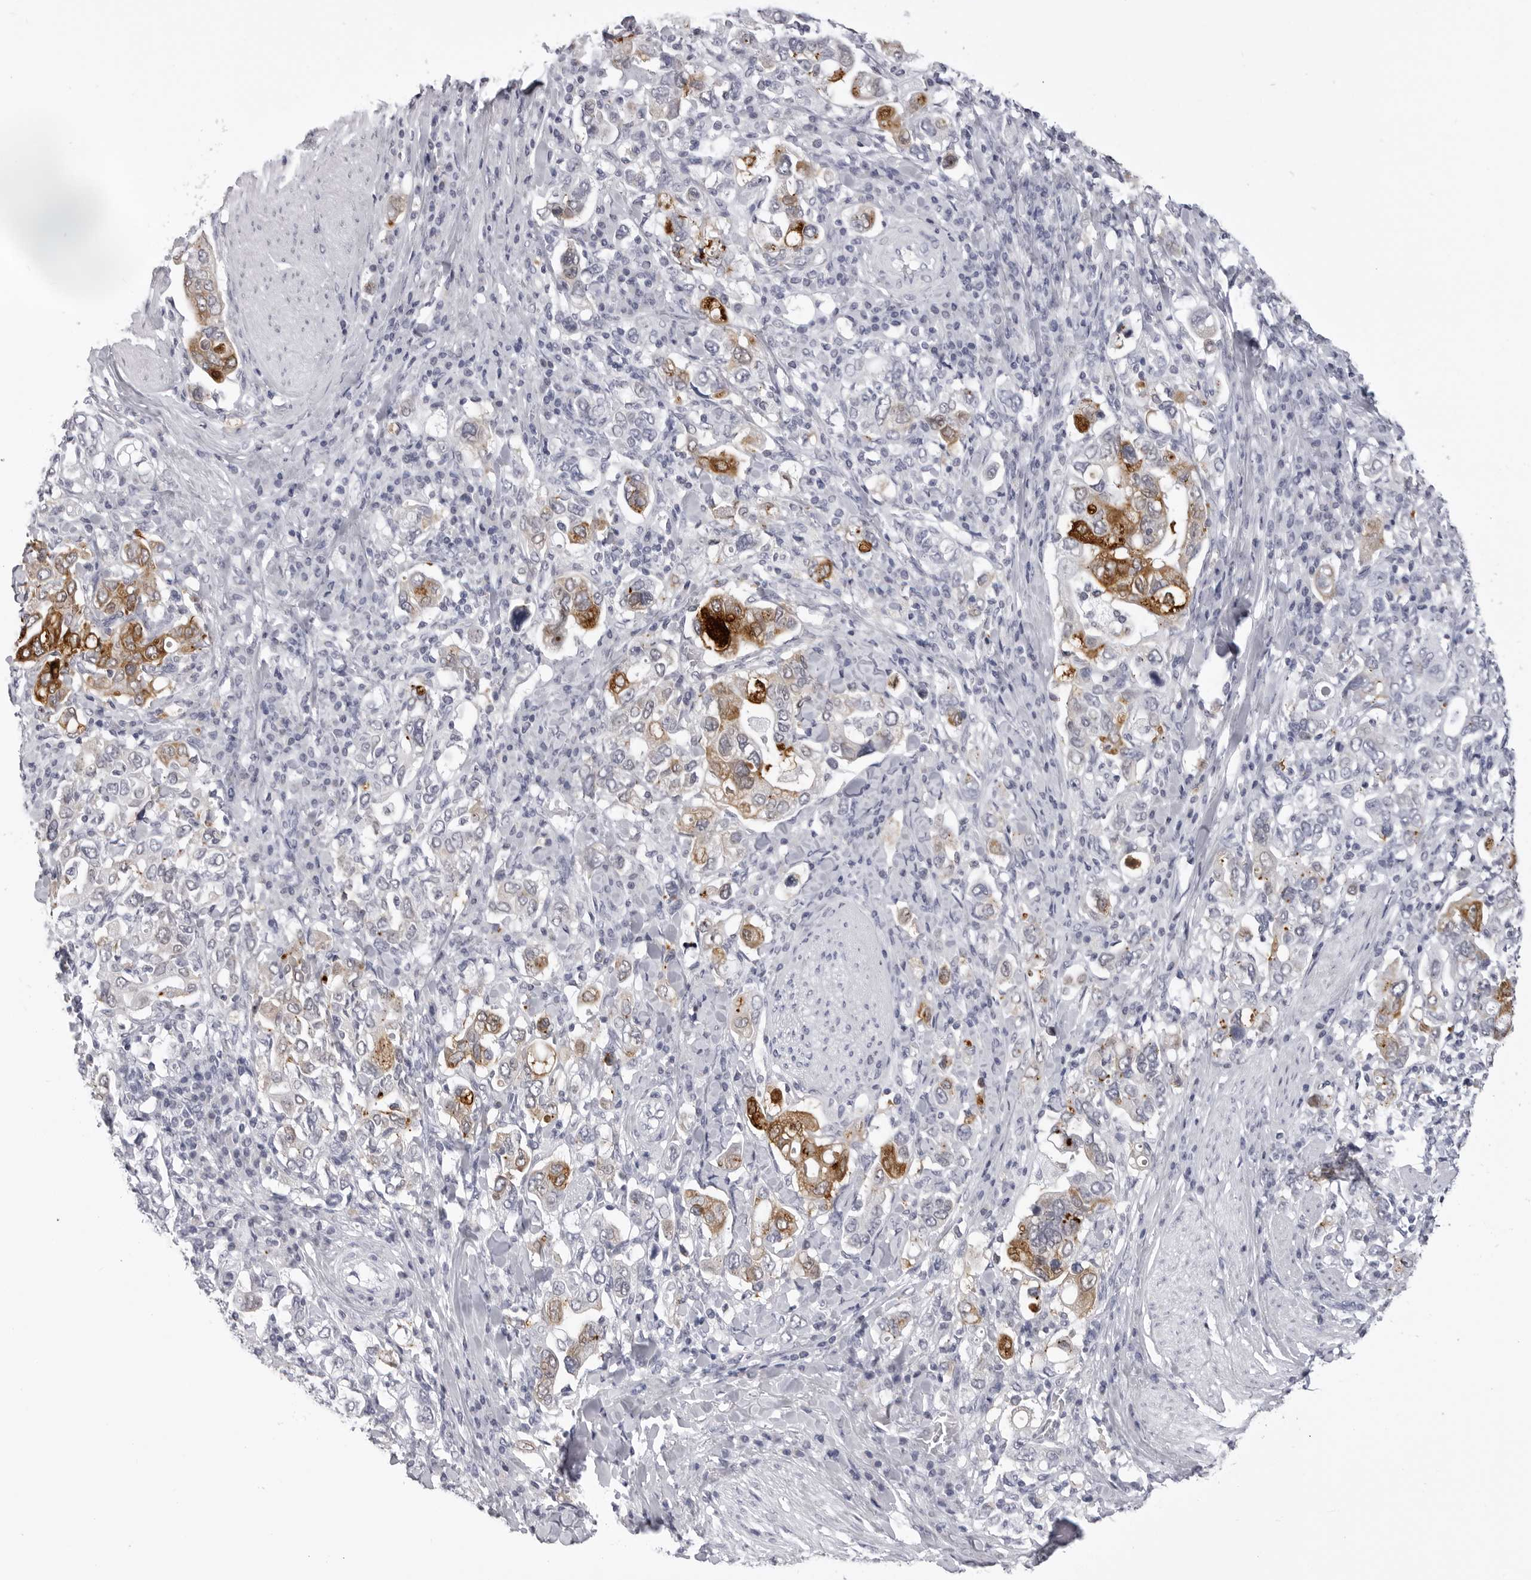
{"staining": {"intensity": "moderate", "quantity": "25%-75%", "location": "cytoplasmic/membranous"}, "tissue": "stomach cancer", "cell_type": "Tumor cells", "image_type": "cancer", "snomed": [{"axis": "morphology", "description": "Adenocarcinoma, NOS"}, {"axis": "topography", "description": "Stomach, upper"}], "caption": "This micrograph displays immunohistochemistry staining of human stomach cancer (adenocarcinoma), with medium moderate cytoplasmic/membranous staining in about 25%-75% of tumor cells.", "gene": "LGALS4", "patient": {"sex": "male", "age": 62}}